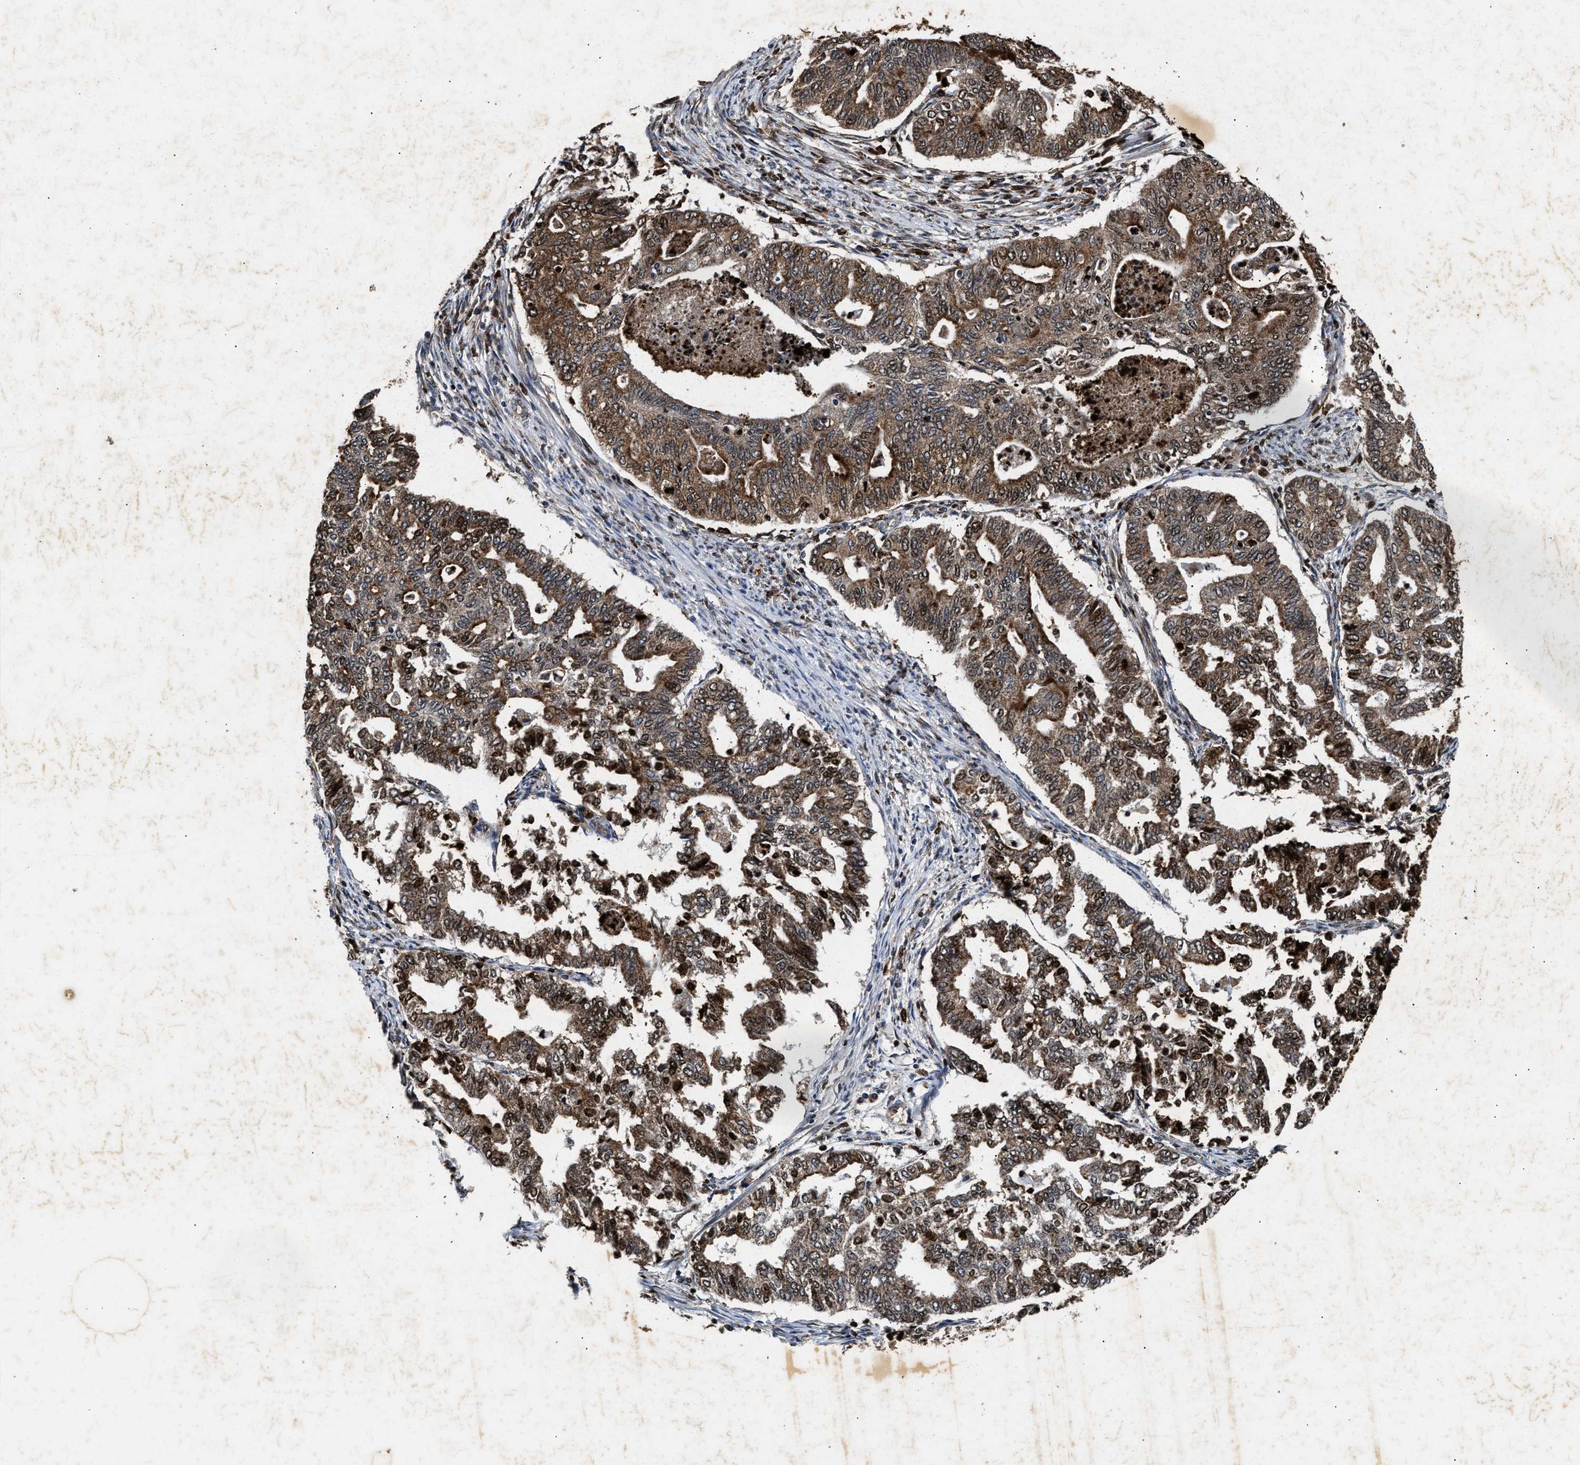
{"staining": {"intensity": "moderate", "quantity": ">75%", "location": "cytoplasmic/membranous,nuclear"}, "tissue": "endometrial cancer", "cell_type": "Tumor cells", "image_type": "cancer", "snomed": [{"axis": "morphology", "description": "Adenocarcinoma, NOS"}, {"axis": "topography", "description": "Endometrium"}], "caption": "Immunohistochemical staining of human endometrial cancer exhibits medium levels of moderate cytoplasmic/membranous and nuclear protein expression in about >75% of tumor cells.", "gene": "ACOX1", "patient": {"sex": "female", "age": 79}}